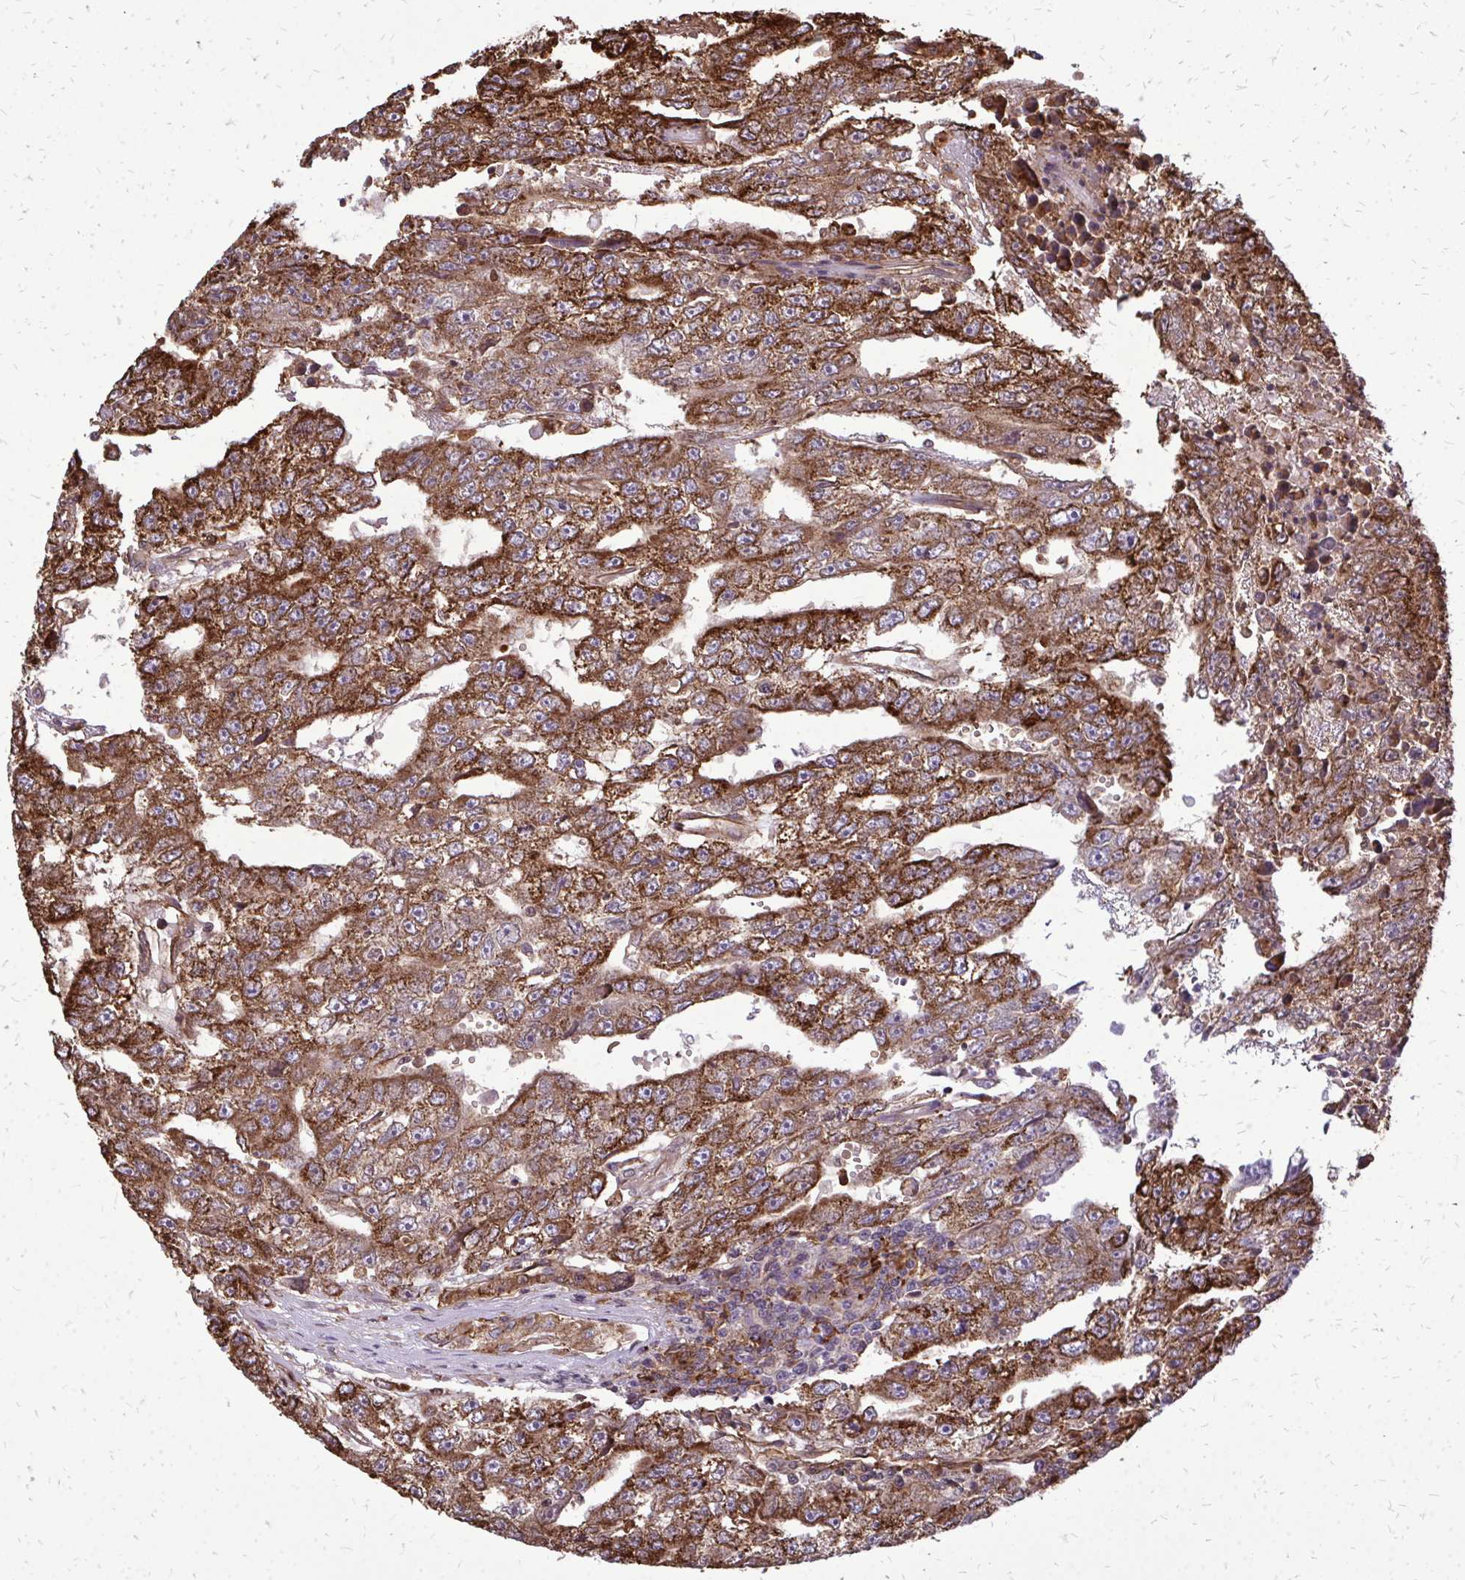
{"staining": {"intensity": "strong", "quantity": ">75%", "location": "cytoplasmic/membranous"}, "tissue": "testis cancer", "cell_type": "Tumor cells", "image_type": "cancer", "snomed": [{"axis": "morphology", "description": "Carcinoma, Embryonal, NOS"}, {"axis": "topography", "description": "Testis"}], "caption": "Human testis embryonal carcinoma stained with a protein marker demonstrates strong staining in tumor cells.", "gene": "MARCKSL1", "patient": {"sex": "male", "age": 20}}